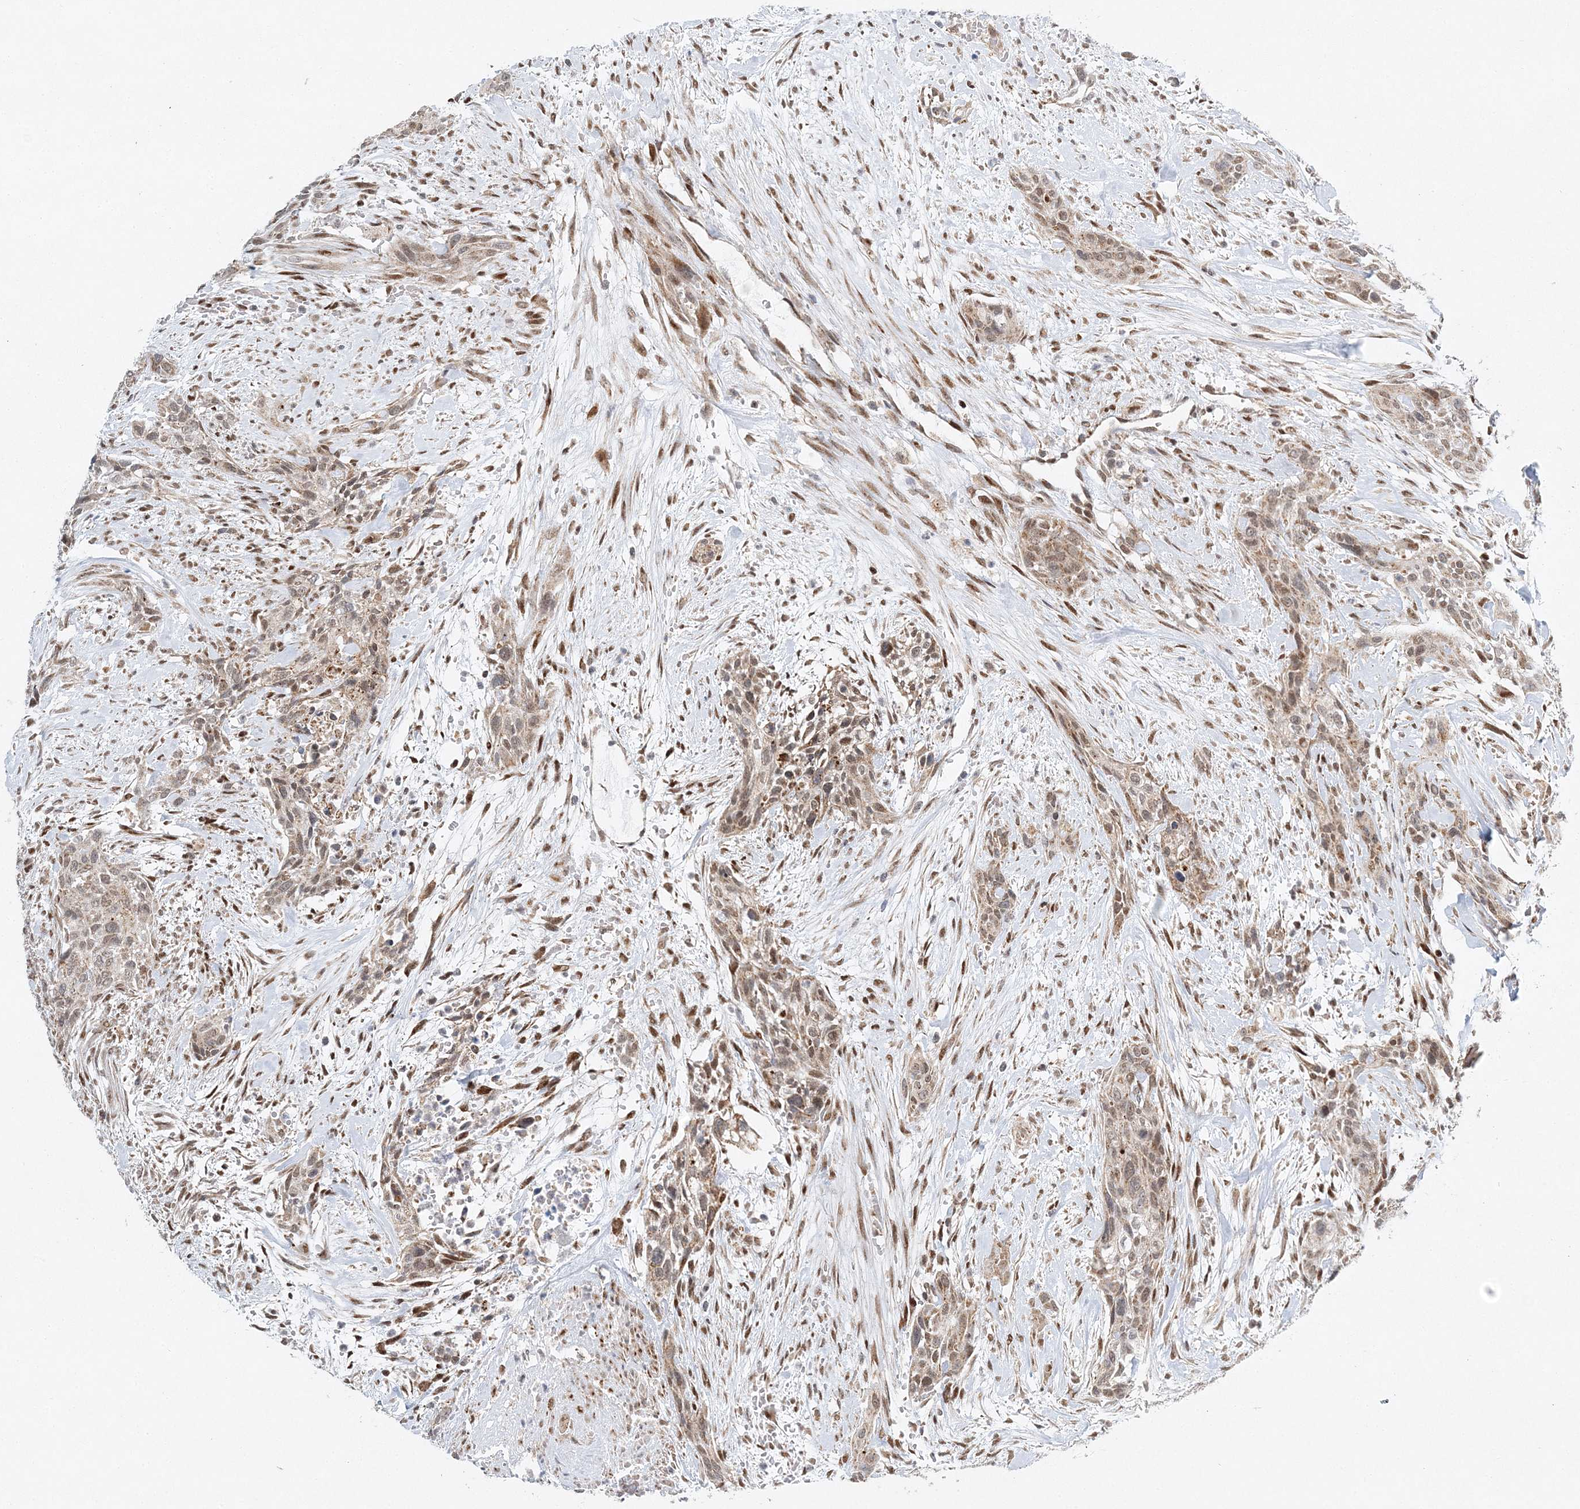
{"staining": {"intensity": "weak", "quantity": ">75%", "location": "cytoplasmic/membranous"}, "tissue": "urothelial cancer", "cell_type": "Tumor cells", "image_type": "cancer", "snomed": [{"axis": "morphology", "description": "Urothelial carcinoma, High grade"}, {"axis": "topography", "description": "Urinary bladder"}], "caption": "Brown immunohistochemical staining in human urothelial carcinoma (high-grade) displays weak cytoplasmic/membranous positivity in approximately >75% of tumor cells.", "gene": "RAB11FIP2", "patient": {"sex": "male", "age": 35}}